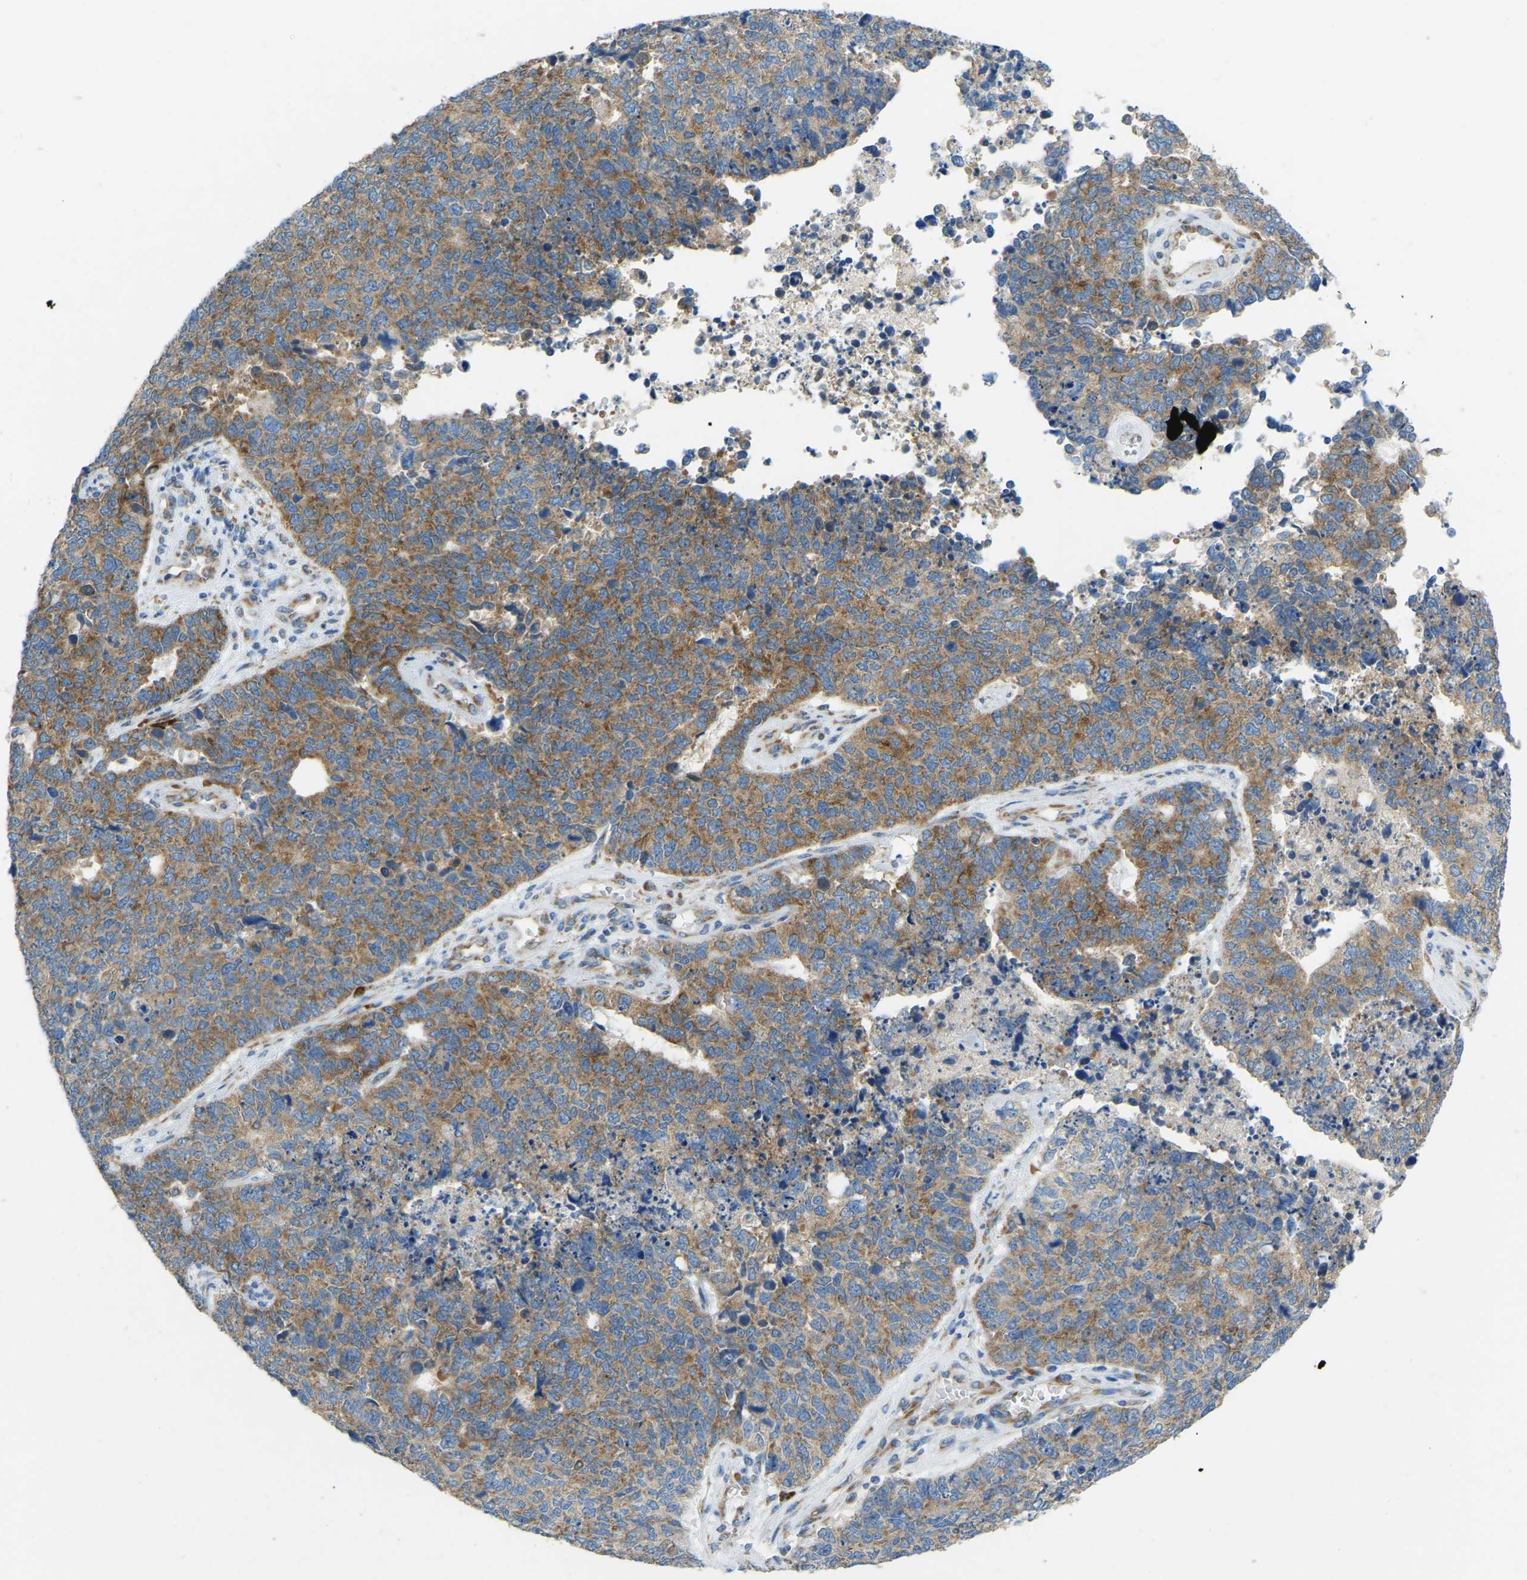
{"staining": {"intensity": "moderate", "quantity": ">75%", "location": "cytoplasmic/membranous"}, "tissue": "cervical cancer", "cell_type": "Tumor cells", "image_type": "cancer", "snomed": [{"axis": "morphology", "description": "Squamous cell carcinoma, NOS"}, {"axis": "topography", "description": "Cervix"}], "caption": "The photomicrograph reveals immunohistochemical staining of cervical cancer (squamous cell carcinoma). There is moderate cytoplasmic/membranous positivity is identified in approximately >75% of tumor cells.", "gene": "SND1", "patient": {"sex": "female", "age": 63}}